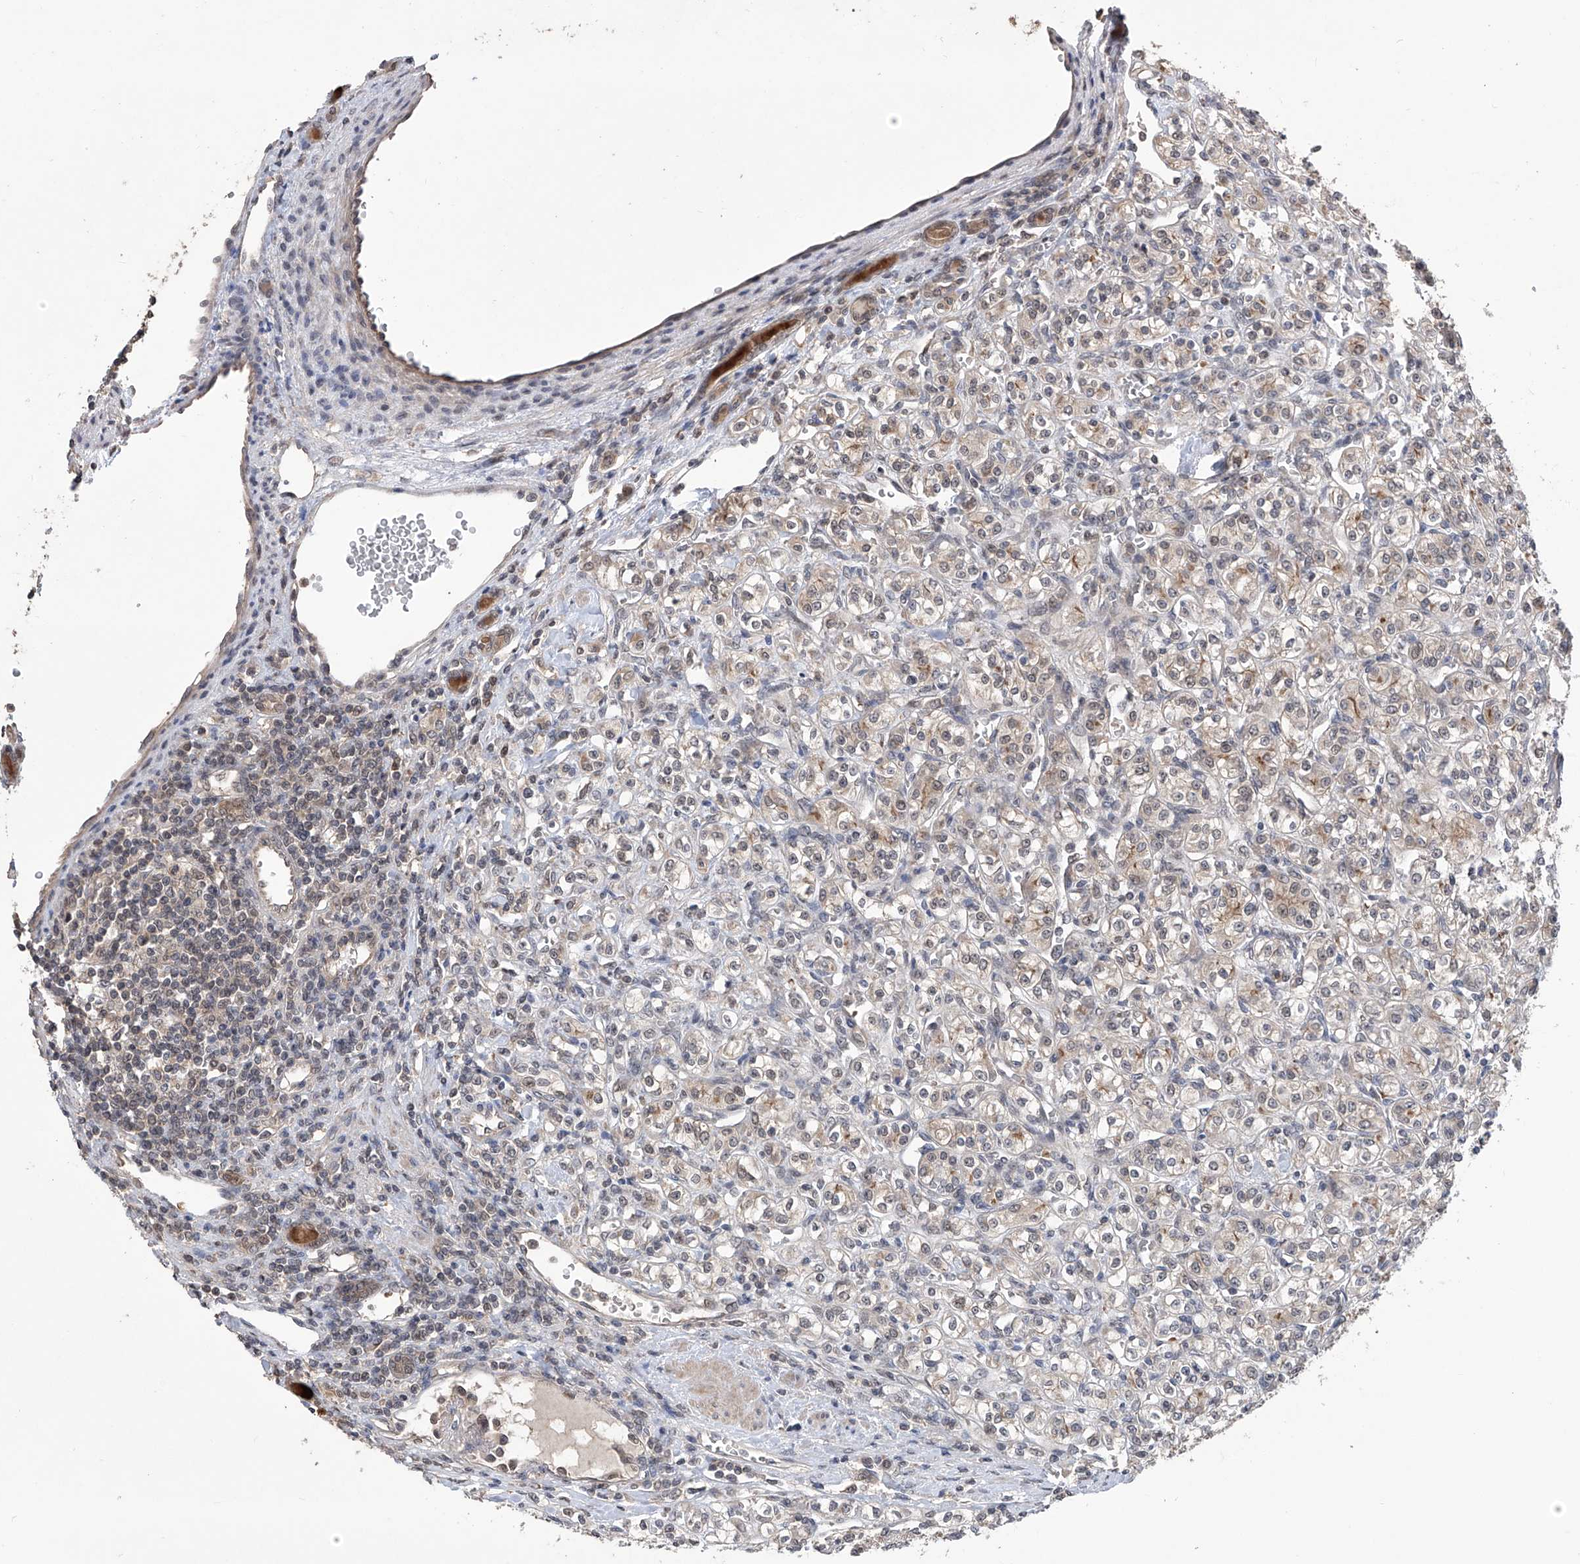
{"staining": {"intensity": "moderate", "quantity": "<25%", "location": "cytoplasmic/membranous"}, "tissue": "renal cancer", "cell_type": "Tumor cells", "image_type": "cancer", "snomed": [{"axis": "morphology", "description": "Adenocarcinoma, NOS"}, {"axis": "topography", "description": "Kidney"}], "caption": "Immunohistochemistry (IHC) staining of adenocarcinoma (renal), which displays low levels of moderate cytoplasmic/membranous positivity in approximately <25% of tumor cells indicating moderate cytoplasmic/membranous protein positivity. The staining was performed using DAB (3,3'-diaminobenzidine) (brown) for protein detection and nuclei were counterstained in hematoxylin (blue).", "gene": "LYSMD4", "patient": {"sex": "male", "age": 77}}